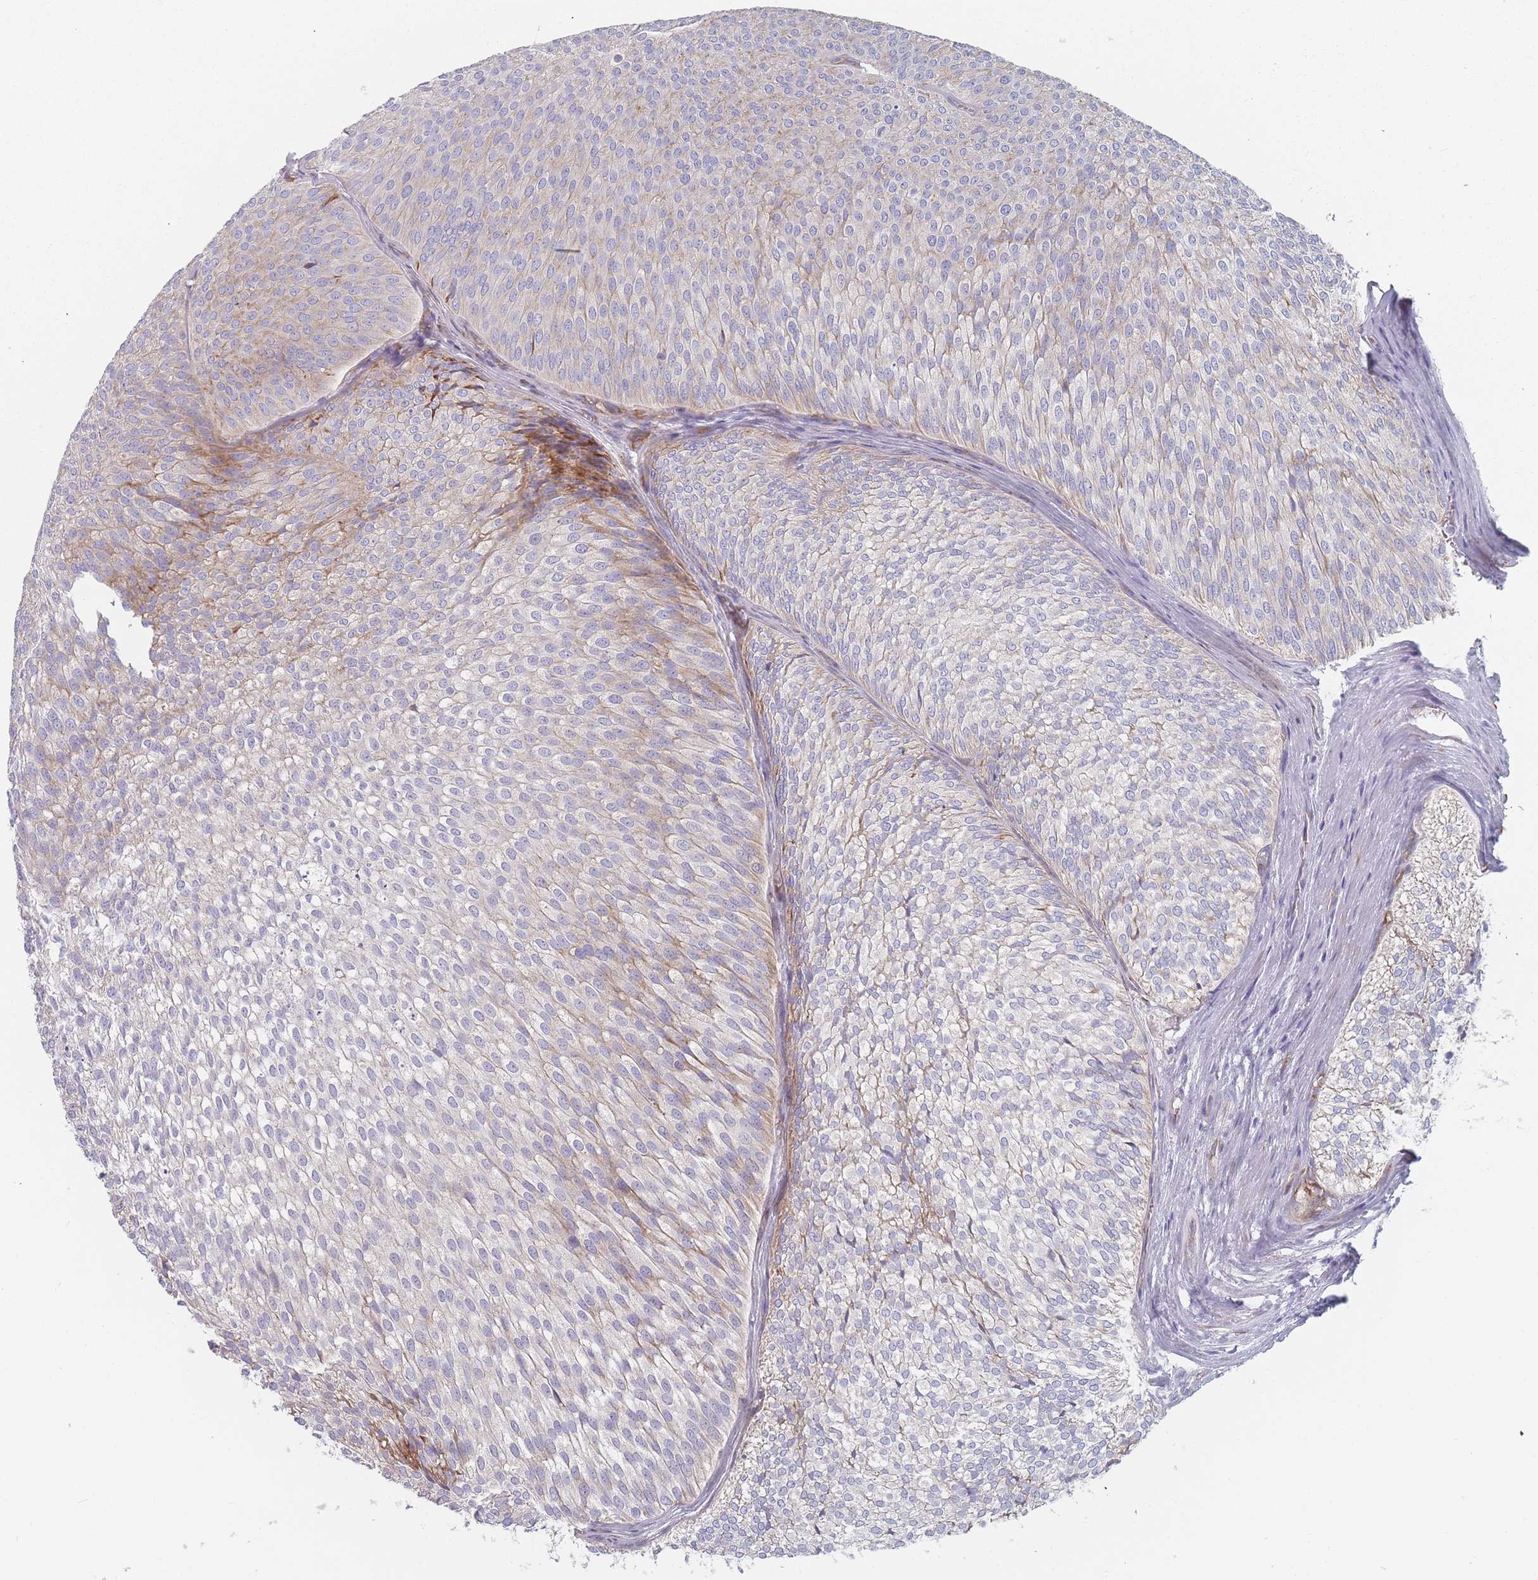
{"staining": {"intensity": "weak", "quantity": "<25%", "location": "cytoplasmic/membranous"}, "tissue": "urothelial cancer", "cell_type": "Tumor cells", "image_type": "cancer", "snomed": [{"axis": "morphology", "description": "Urothelial carcinoma, Low grade"}, {"axis": "topography", "description": "Urinary bladder"}], "caption": "There is no significant expression in tumor cells of urothelial cancer.", "gene": "CACNG5", "patient": {"sex": "male", "age": 91}}